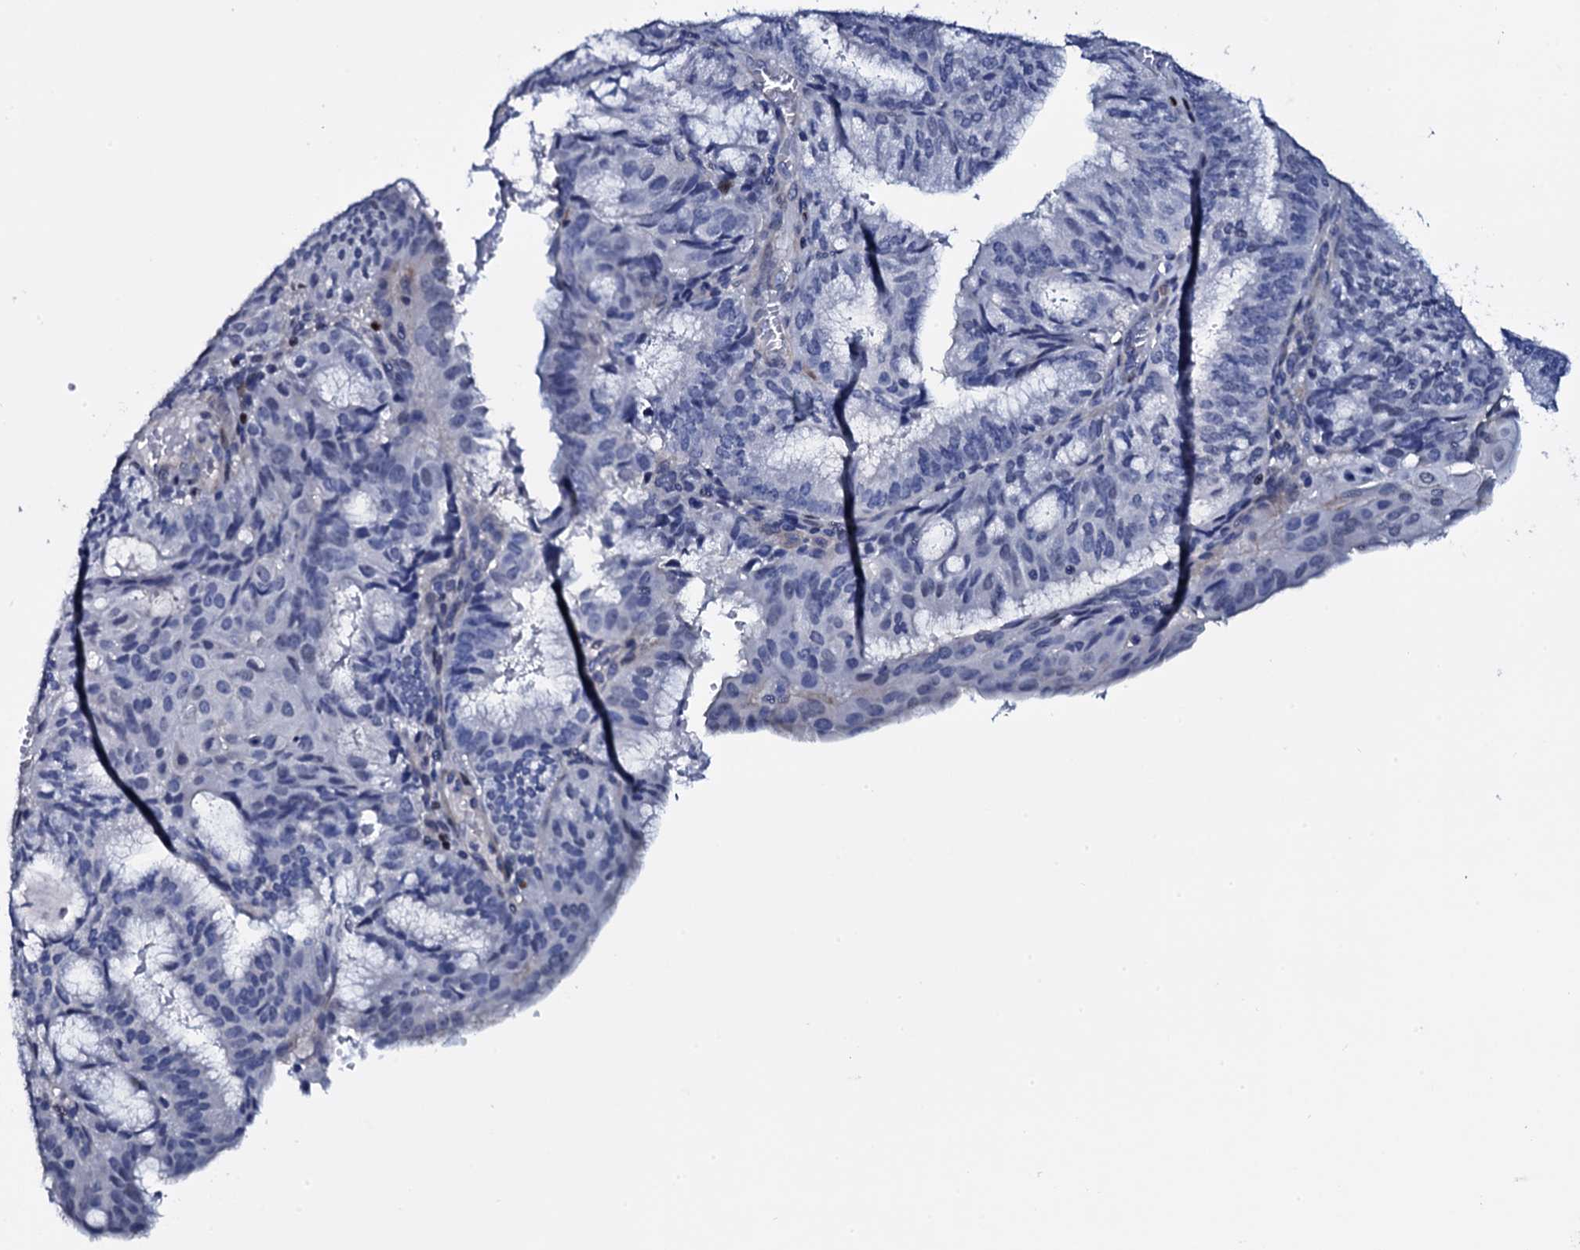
{"staining": {"intensity": "negative", "quantity": "none", "location": "none"}, "tissue": "endometrial cancer", "cell_type": "Tumor cells", "image_type": "cancer", "snomed": [{"axis": "morphology", "description": "Adenocarcinoma, NOS"}, {"axis": "topography", "description": "Endometrium"}], "caption": "Tumor cells show no significant protein expression in endometrial cancer (adenocarcinoma).", "gene": "NPM2", "patient": {"sex": "female", "age": 49}}